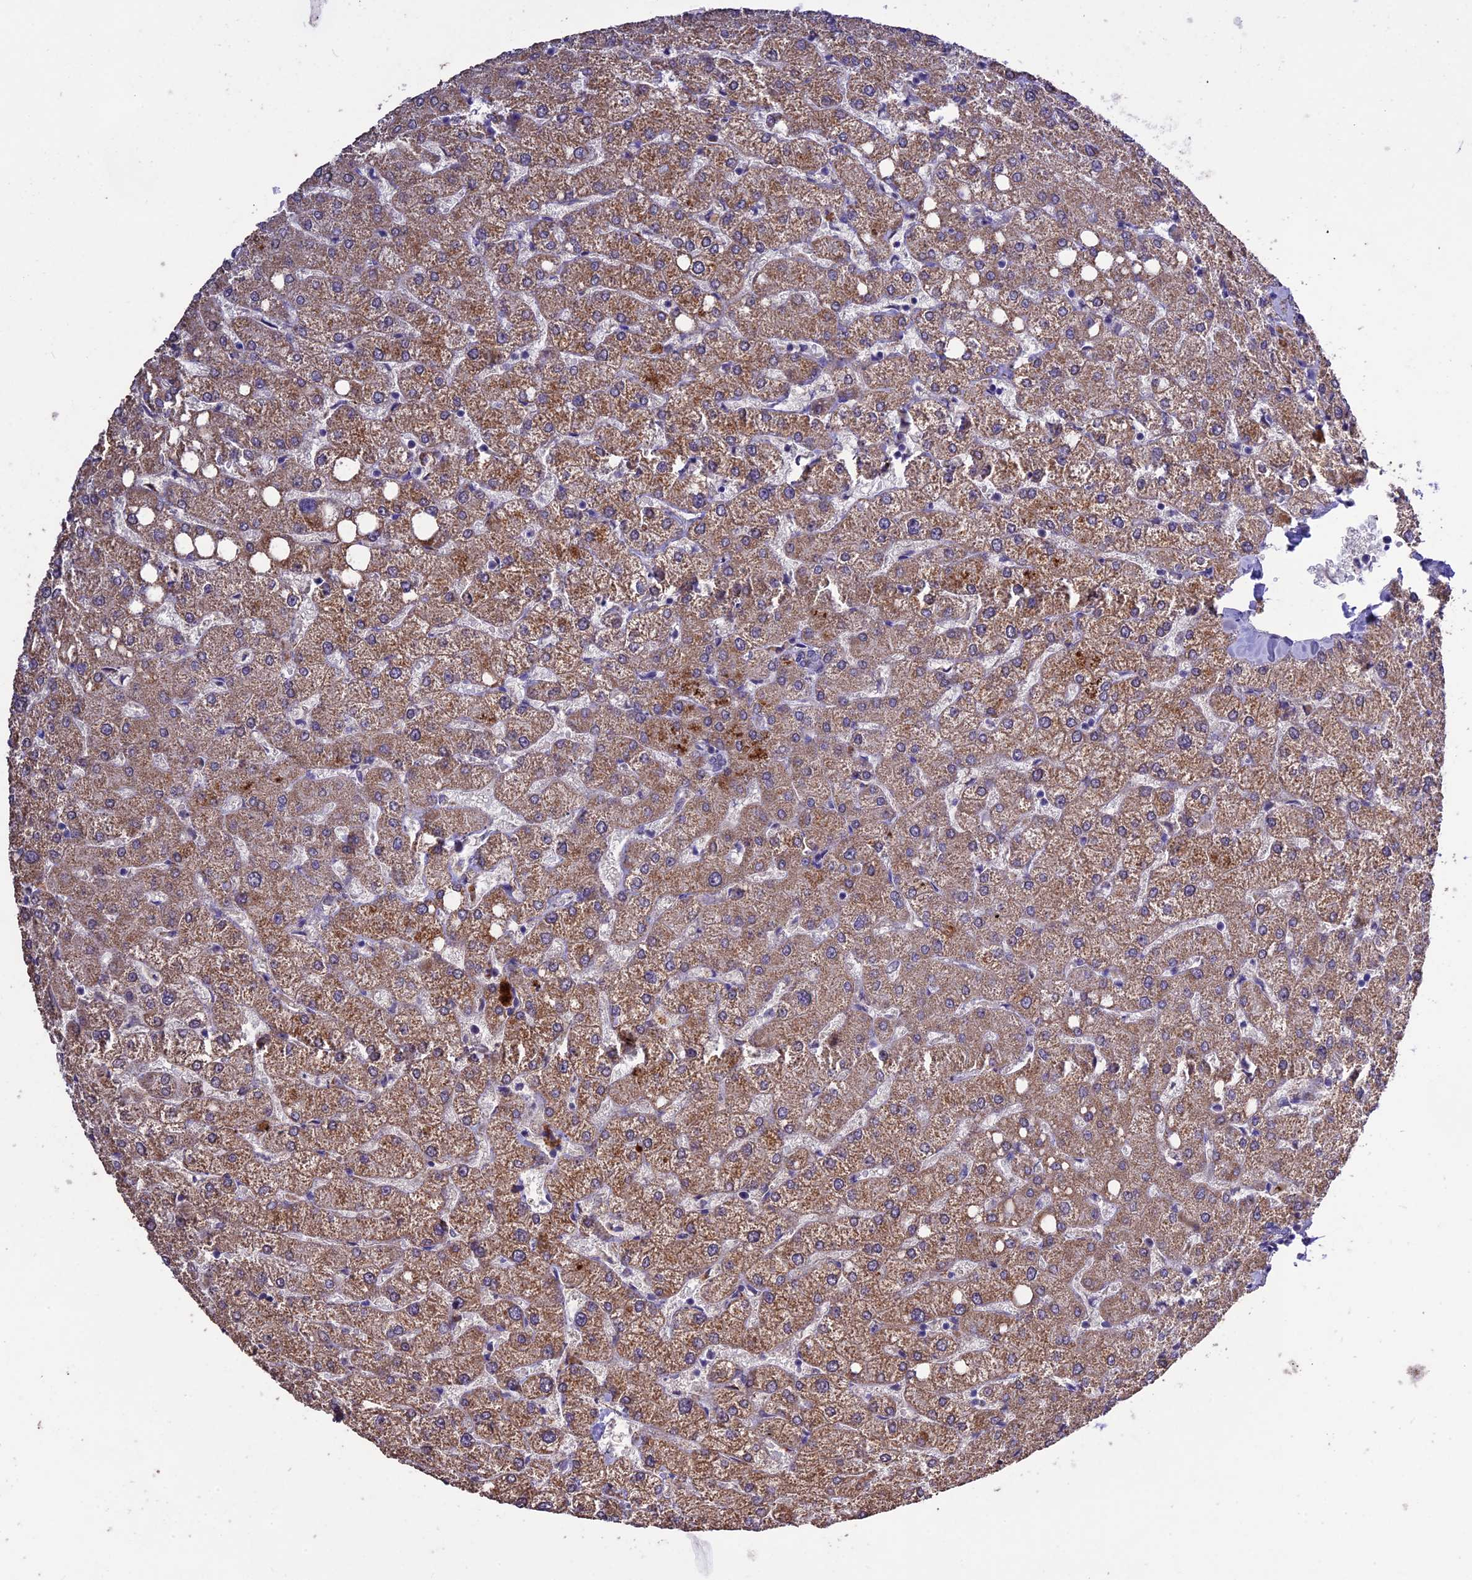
{"staining": {"intensity": "weak", "quantity": ">75%", "location": "cytoplasmic/membranous"}, "tissue": "liver", "cell_type": "Cholangiocytes", "image_type": "normal", "snomed": [{"axis": "morphology", "description": "Normal tissue, NOS"}, {"axis": "topography", "description": "Liver"}], "caption": "About >75% of cholangiocytes in unremarkable human liver show weak cytoplasmic/membranous protein positivity as visualized by brown immunohistochemical staining.", "gene": "DIS3L", "patient": {"sex": "female", "age": 54}}